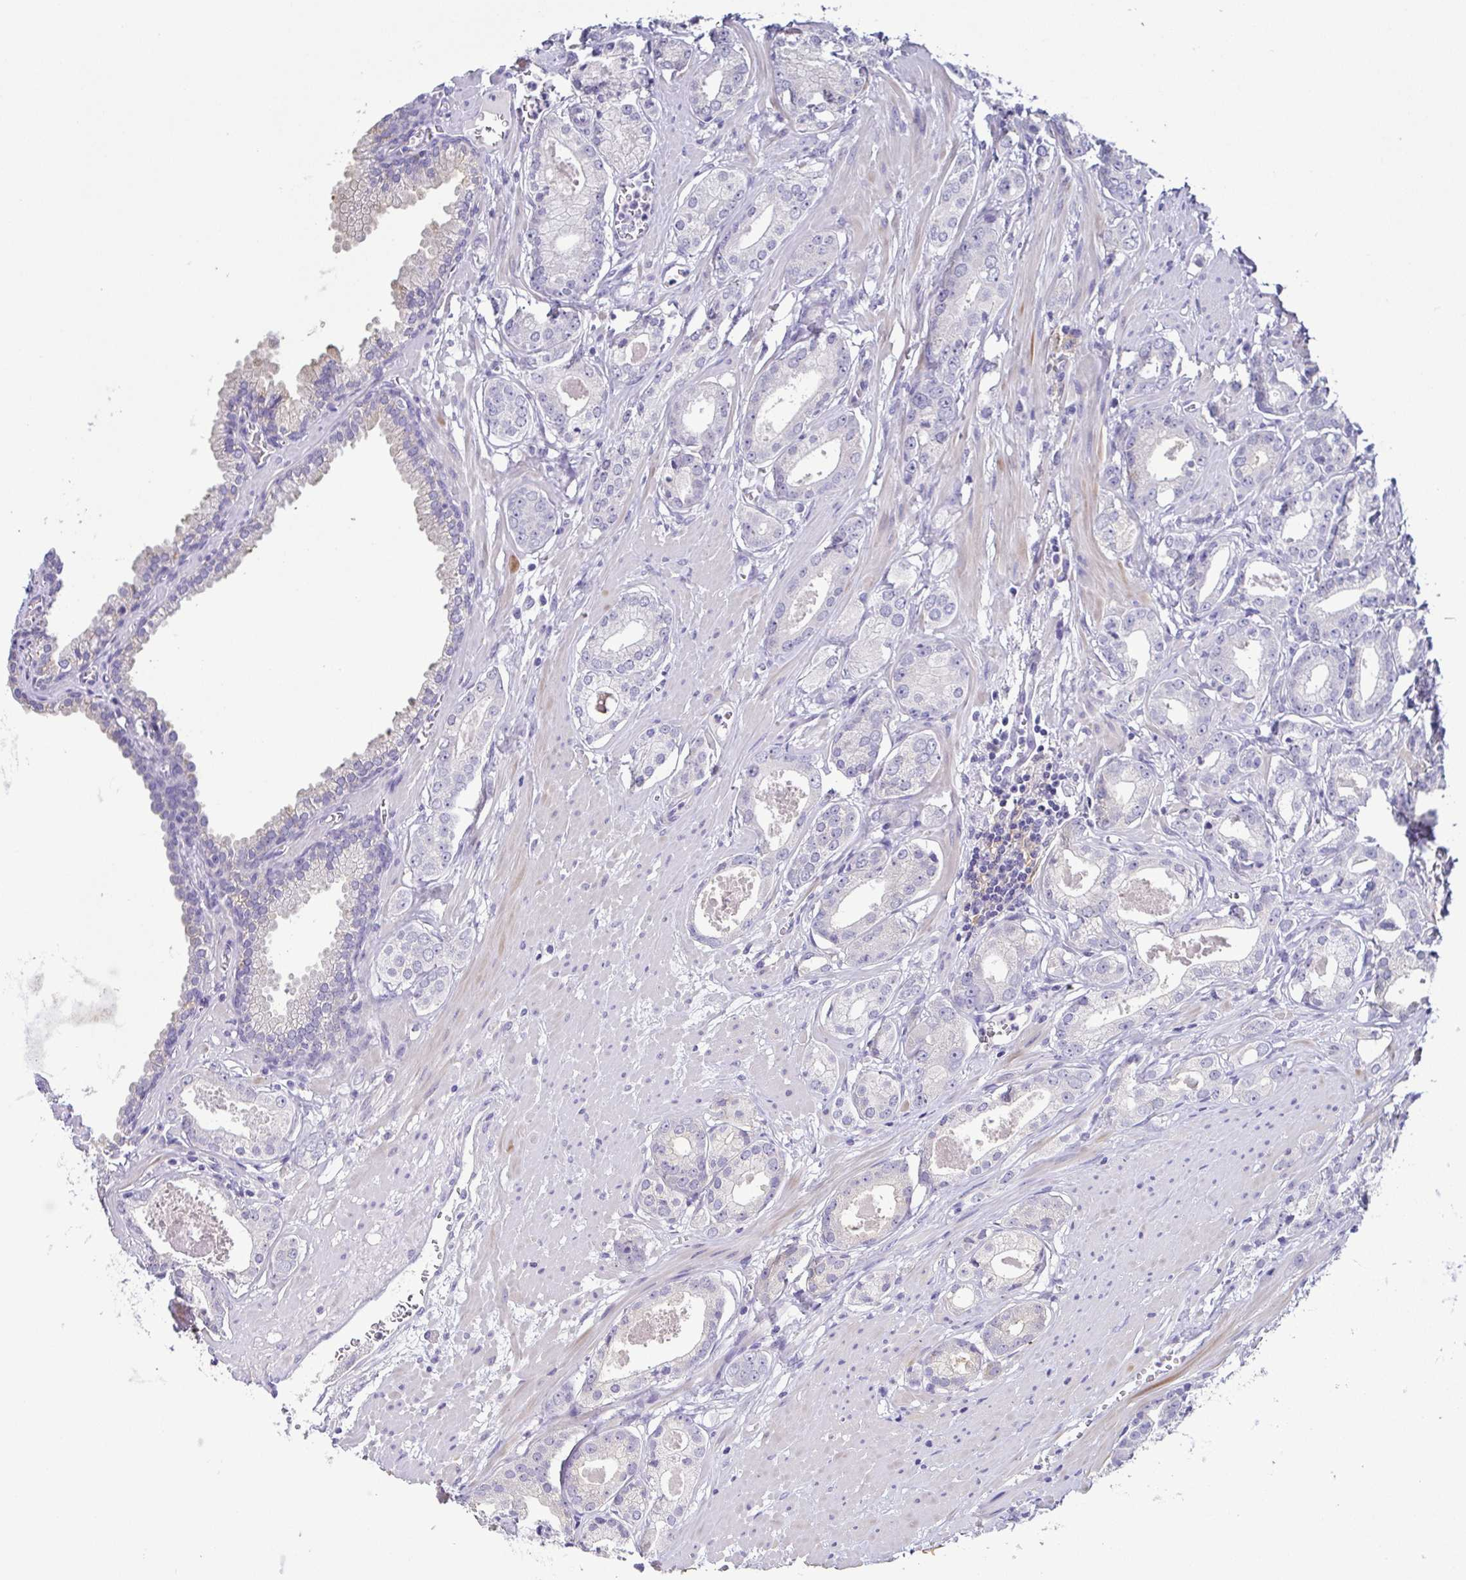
{"staining": {"intensity": "negative", "quantity": "none", "location": "none"}, "tissue": "prostate cancer", "cell_type": "Tumor cells", "image_type": "cancer", "snomed": [{"axis": "morphology", "description": "Adenocarcinoma, NOS"}, {"axis": "morphology", "description": "Adenocarcinoma, Low grade"}, {"axis": "topography", "description": "Prostate"}], "caption": "A photomicrograph of prostate adenocarcinoma stained for a protein displays no brown staining in tumor cells. (Brightfield microscopy of DAB (3,3'-diaminobenzidine) immunohistochemistry at high magnification).", "gene": "TERT", "patient": {"sex": "male", "age": 64}}